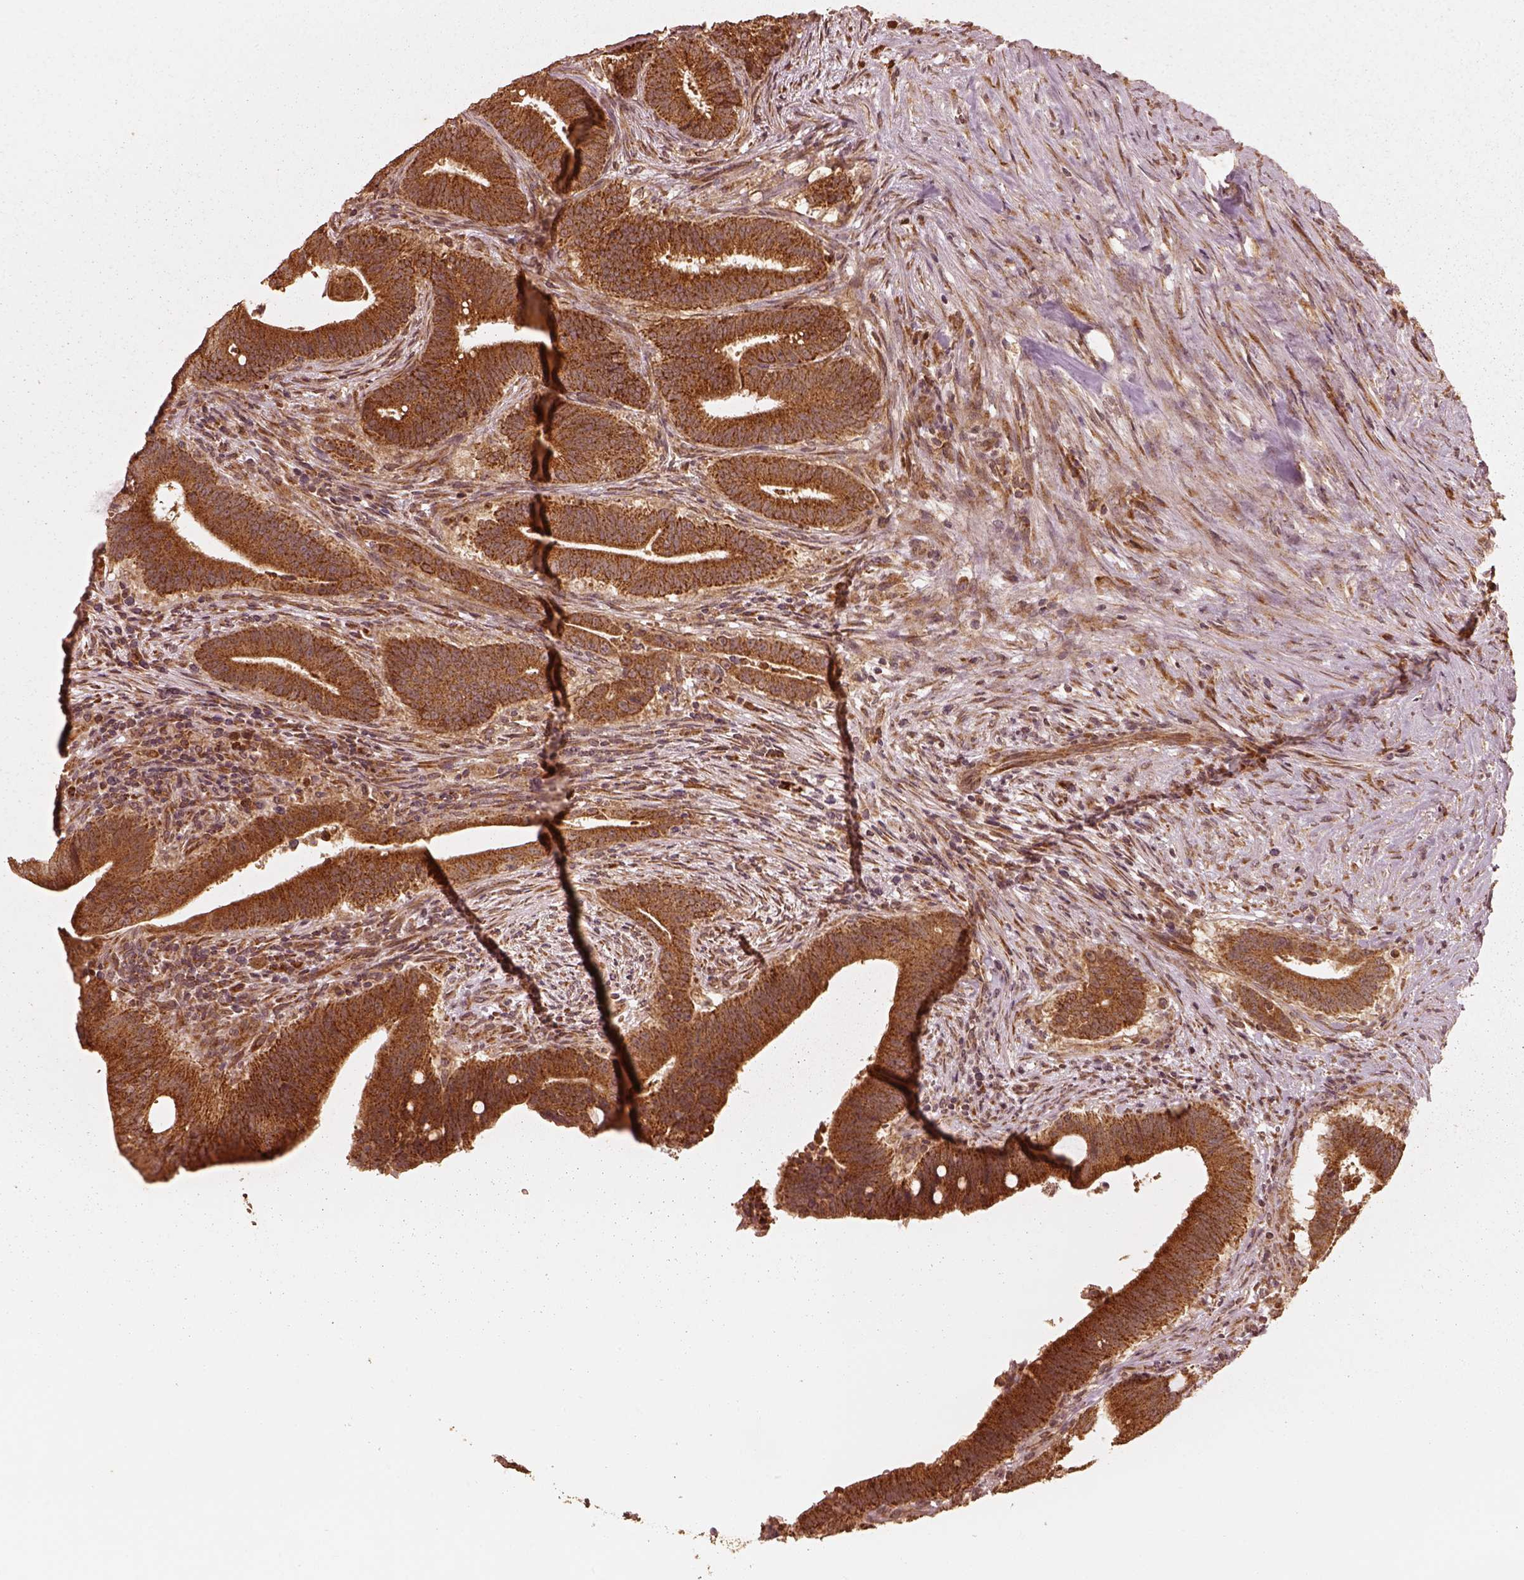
{"staining": {"intensity": "strong", "quantity": ">75%", "location": "cytoplasmic/membranous"}, "tissue": "colorectal cancer", "cell_type": "Tumor cells", "image_type": "cancer", "snomed": [{"axis": "morphology", "description": "Adenocarcinoma, NOS"}, {"axis": "topography", "description": "Colon"}], "caption": "High-magnification brightfield microscopy of adenocarcinoma (colorectal) stained with DAB (3,3'-diaminobenzidine) (brown) and counterstained with hematoxylin (blue). tumor cells exhibit strong cytoplasmic/membranous expression is seen in about>75% of cells.", "gene": "DNAJC25", "patient": {"sex": "female", "age": 43}}